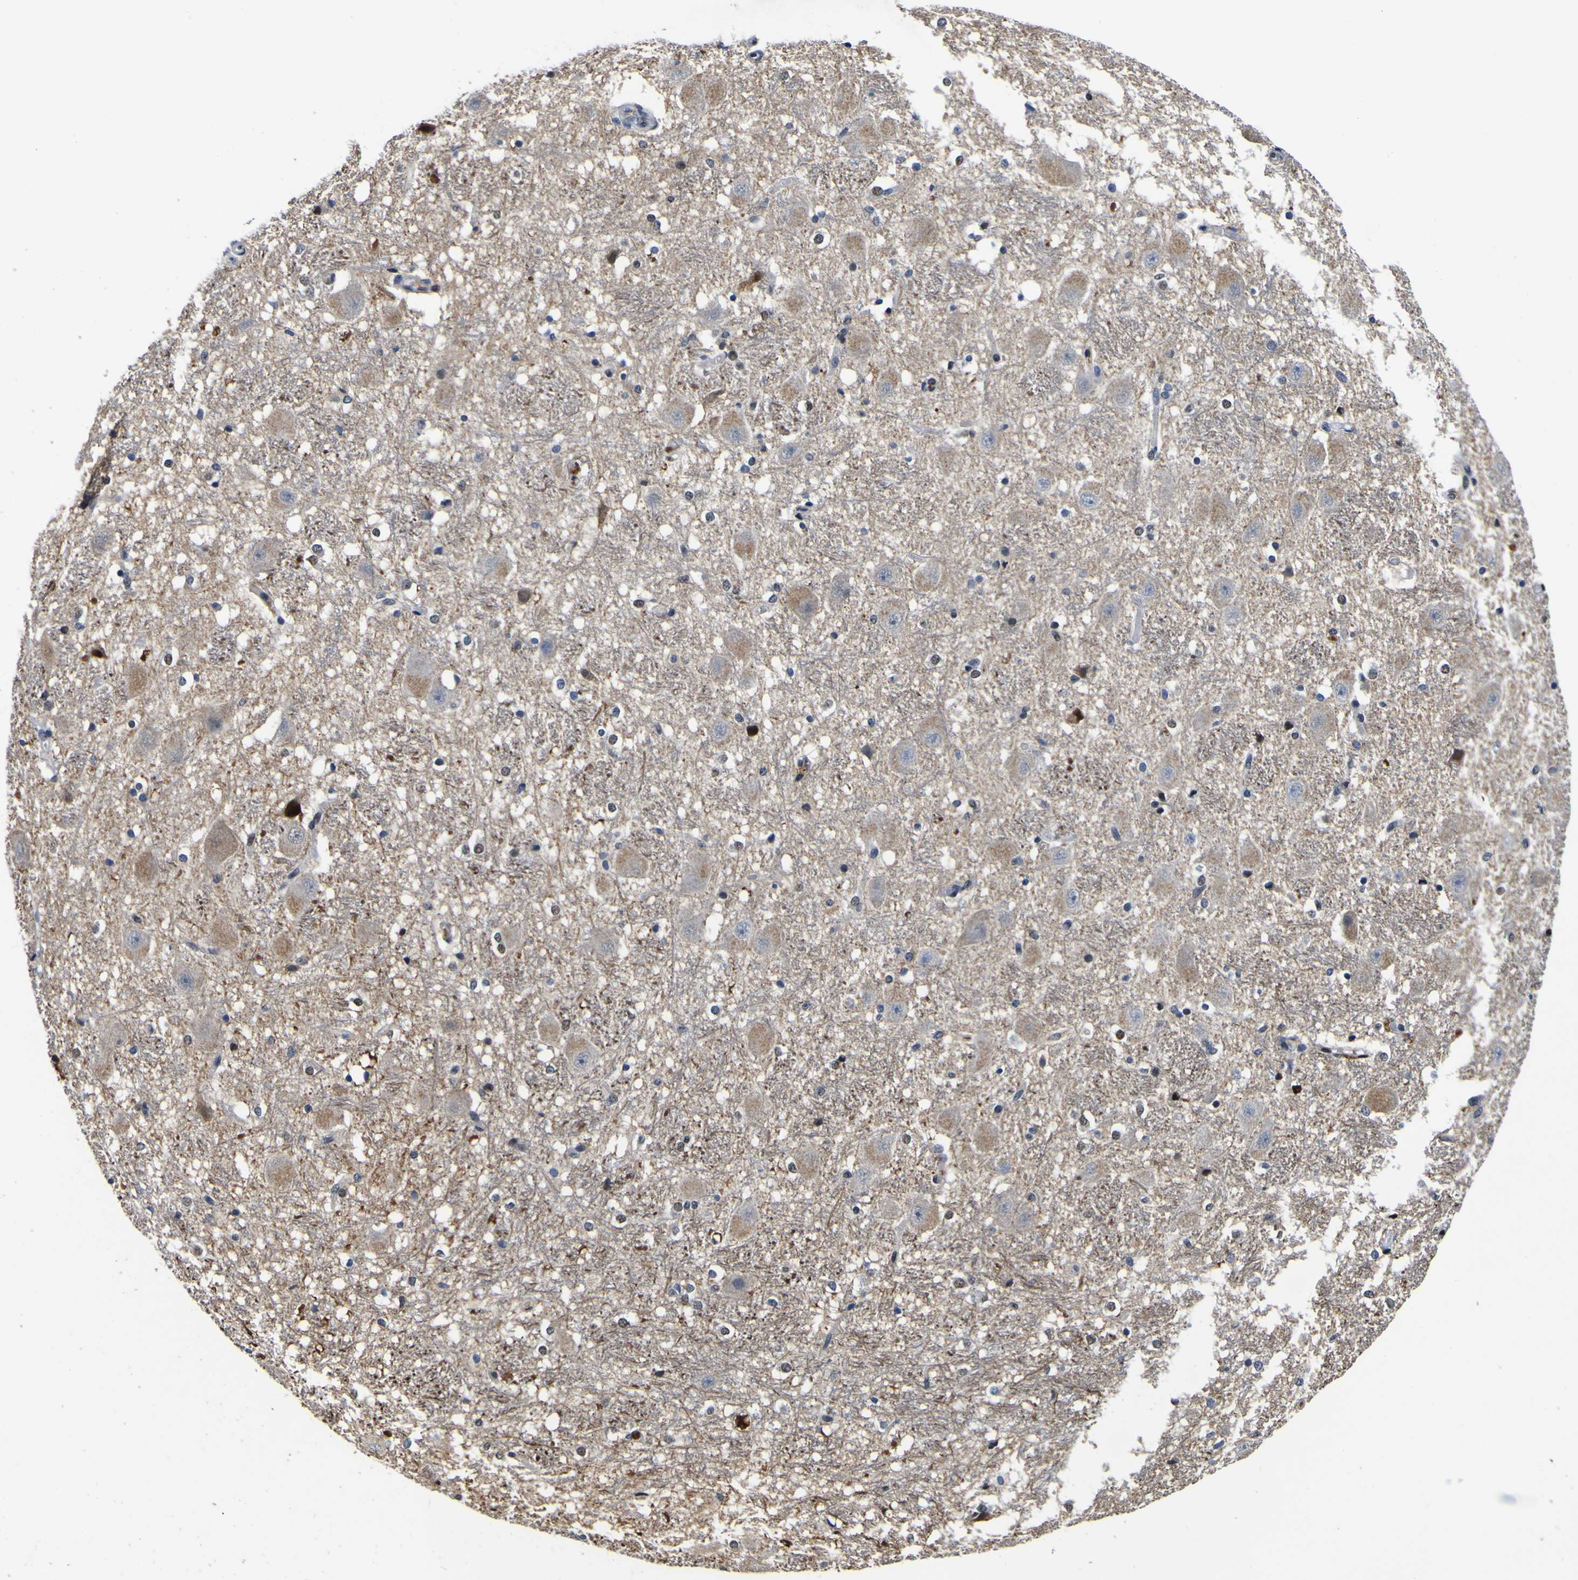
{"staining": {"intensity": "moderate", "quantity": "<25%", "location": "nuclear"}, "tissue": "hippocampus", "cell_type": "Glial cells", "image_type": "normal", "snomed": [{"axis": "morphology", "description": "Normal tissue, NOS"}, {"axis": "topography", "description": "Hippocampus"}], "caption": "Human hippocampus stained with a brown dye demonstrates moderate nuclear positive positivity in approximately <25% of glial cells.", "gene": "CUL4B", "patient": {"sex": "female", "age": 19}}